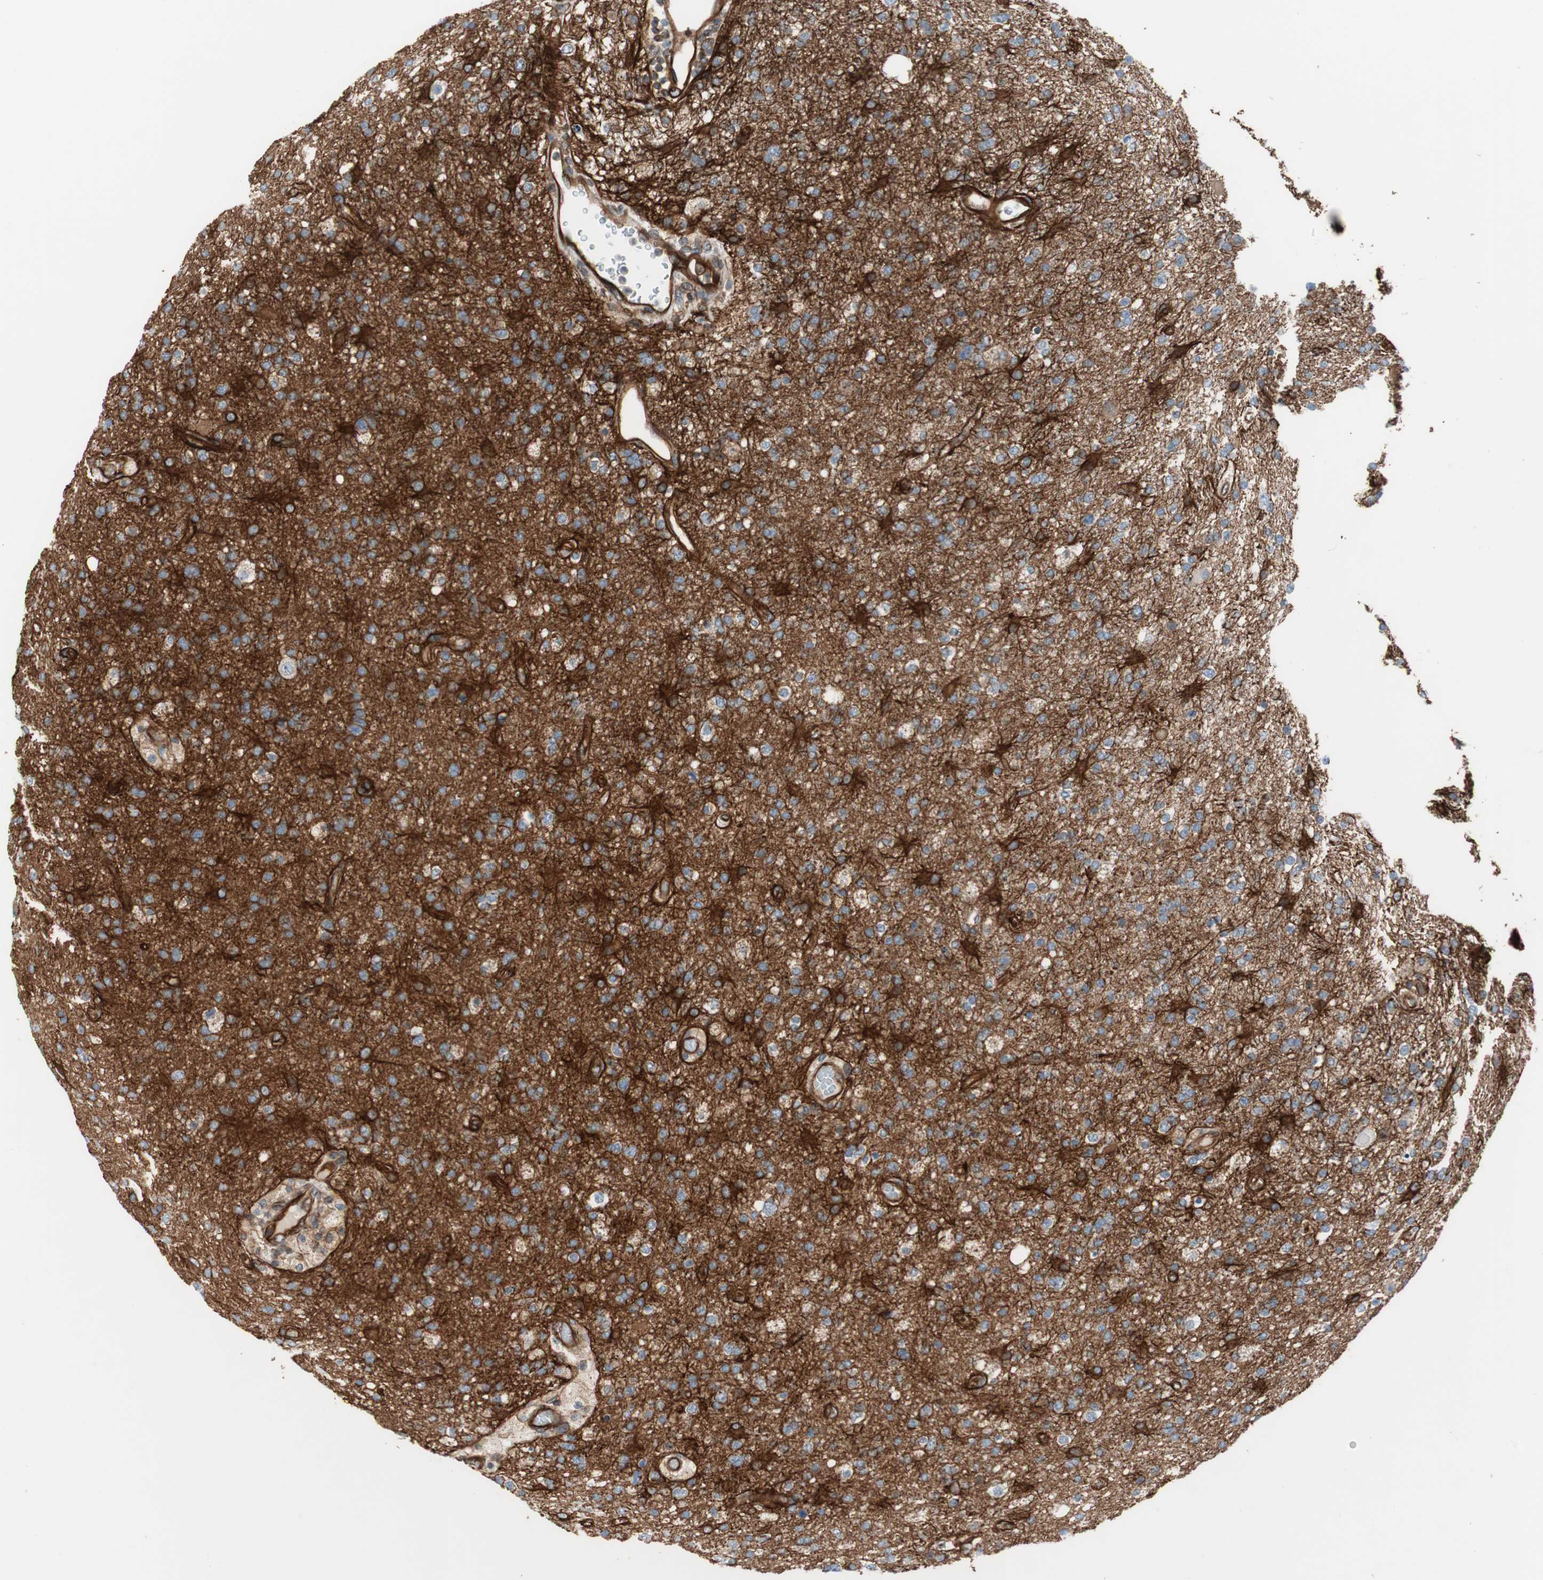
{"staining": {"intensity": "strong", "quantity": ">75%", "location": "cytoplasmic/membranous"}, "tissue": "glioma", "cell_type": "Tumor cells", "image_type": "cancer", "snomed": [{"axis": "morphology", "description": "Glioma, malignant, High grade"}, {"axis": "topography", "description": "Brain"}], "caption": "High-power microscopy captured an IHC micrograph of malignant glioma (high-grade), revealing strong cytoplasmic/membranous expression in approximately >75% of tumor cells.", "gene": "TCTA", "patient": {"sex": "male", "age": 33}}